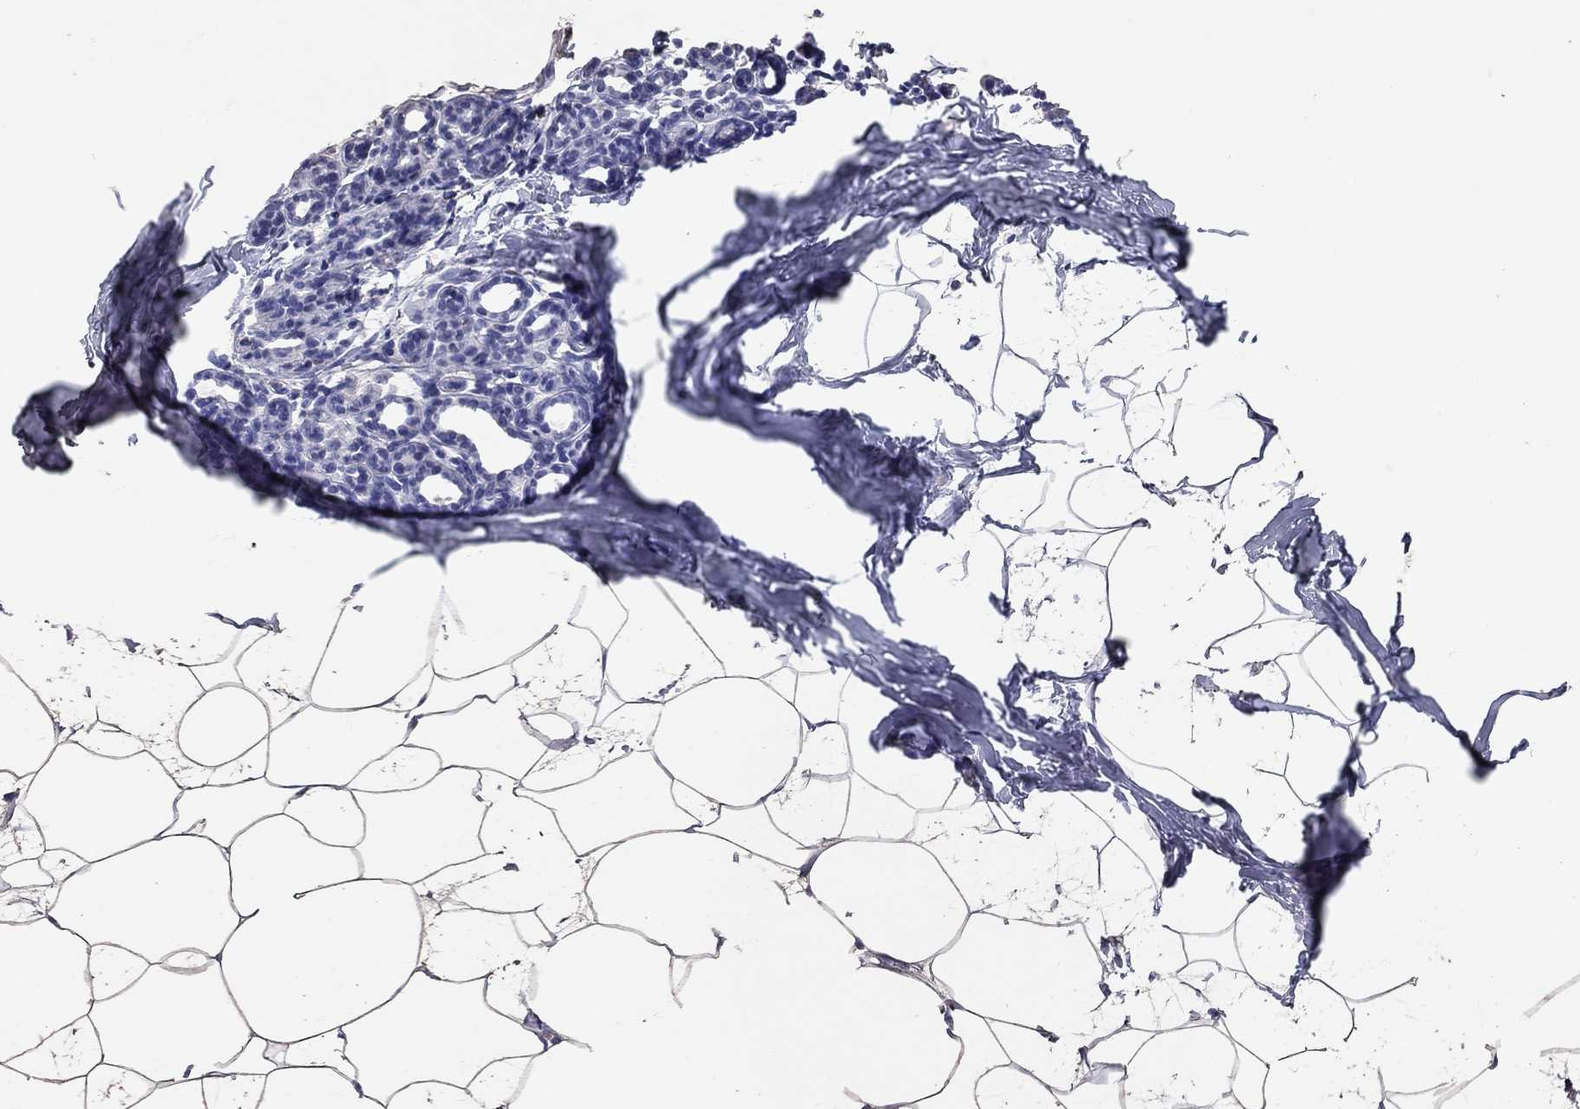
{"staining": {"intensity": "negative", "quantity": "none", "location": "none"}, "tissue": "breast", "cell_type": "Adipocytes", "image_type": "normal", "snomed": [{"axis": "morphology", "description": "Normal tissue, NOS"}, {"axis": "topography", "description": "Breast"}], "caption": "Immunohistochemistry (IHC) photomicrograph of benign breast: human breast stained with DAB reveals no significant protein positivity in adipocytes.", "gene": "GZMK", "patient": {"sex": "female", "age": 32}}